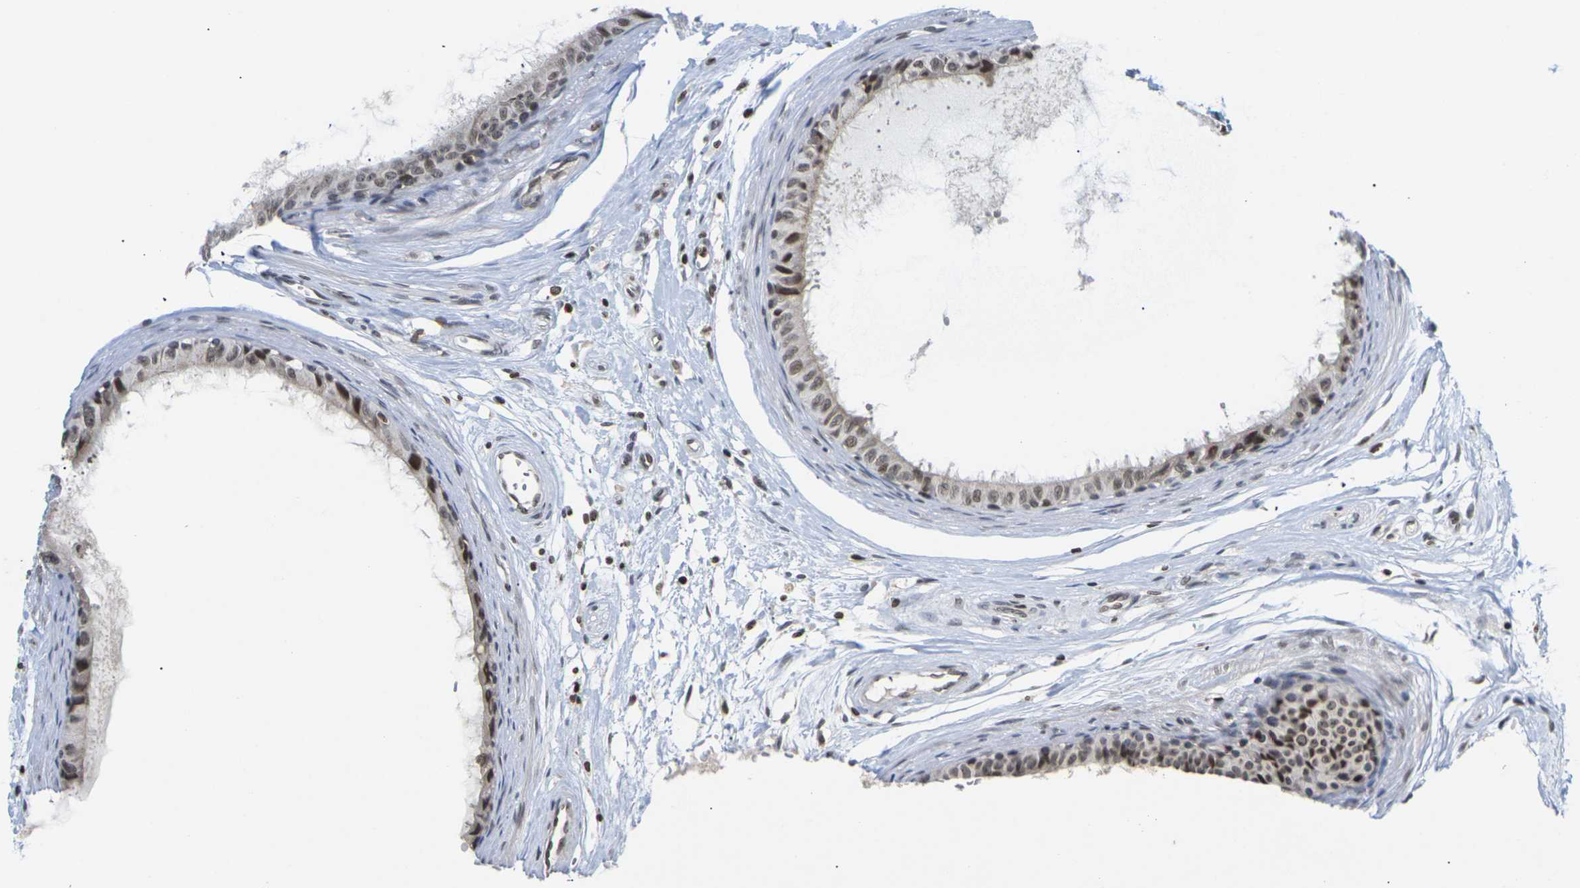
{"staining": {"intensity": "moderate", "quantity": ">75%", "location": "nuclear"}, "tissue": "epididymis", "cell_type": "Glandular cells", "image_type": "normal", "snomed": [{"axis": "morphology", "description": "Normal tissue, NOS"}, {"axis": "morphology", "description": "Inflammation, NOS"}, {"axis": "topography", "description": "Epididymis"}], "caption": "Unremarkable epididymis exhibits moderate nuclear expression in approximately >75% of glandular cells.", "gene": "ETV5", "patient": {"sex": "male", "age": 85}}